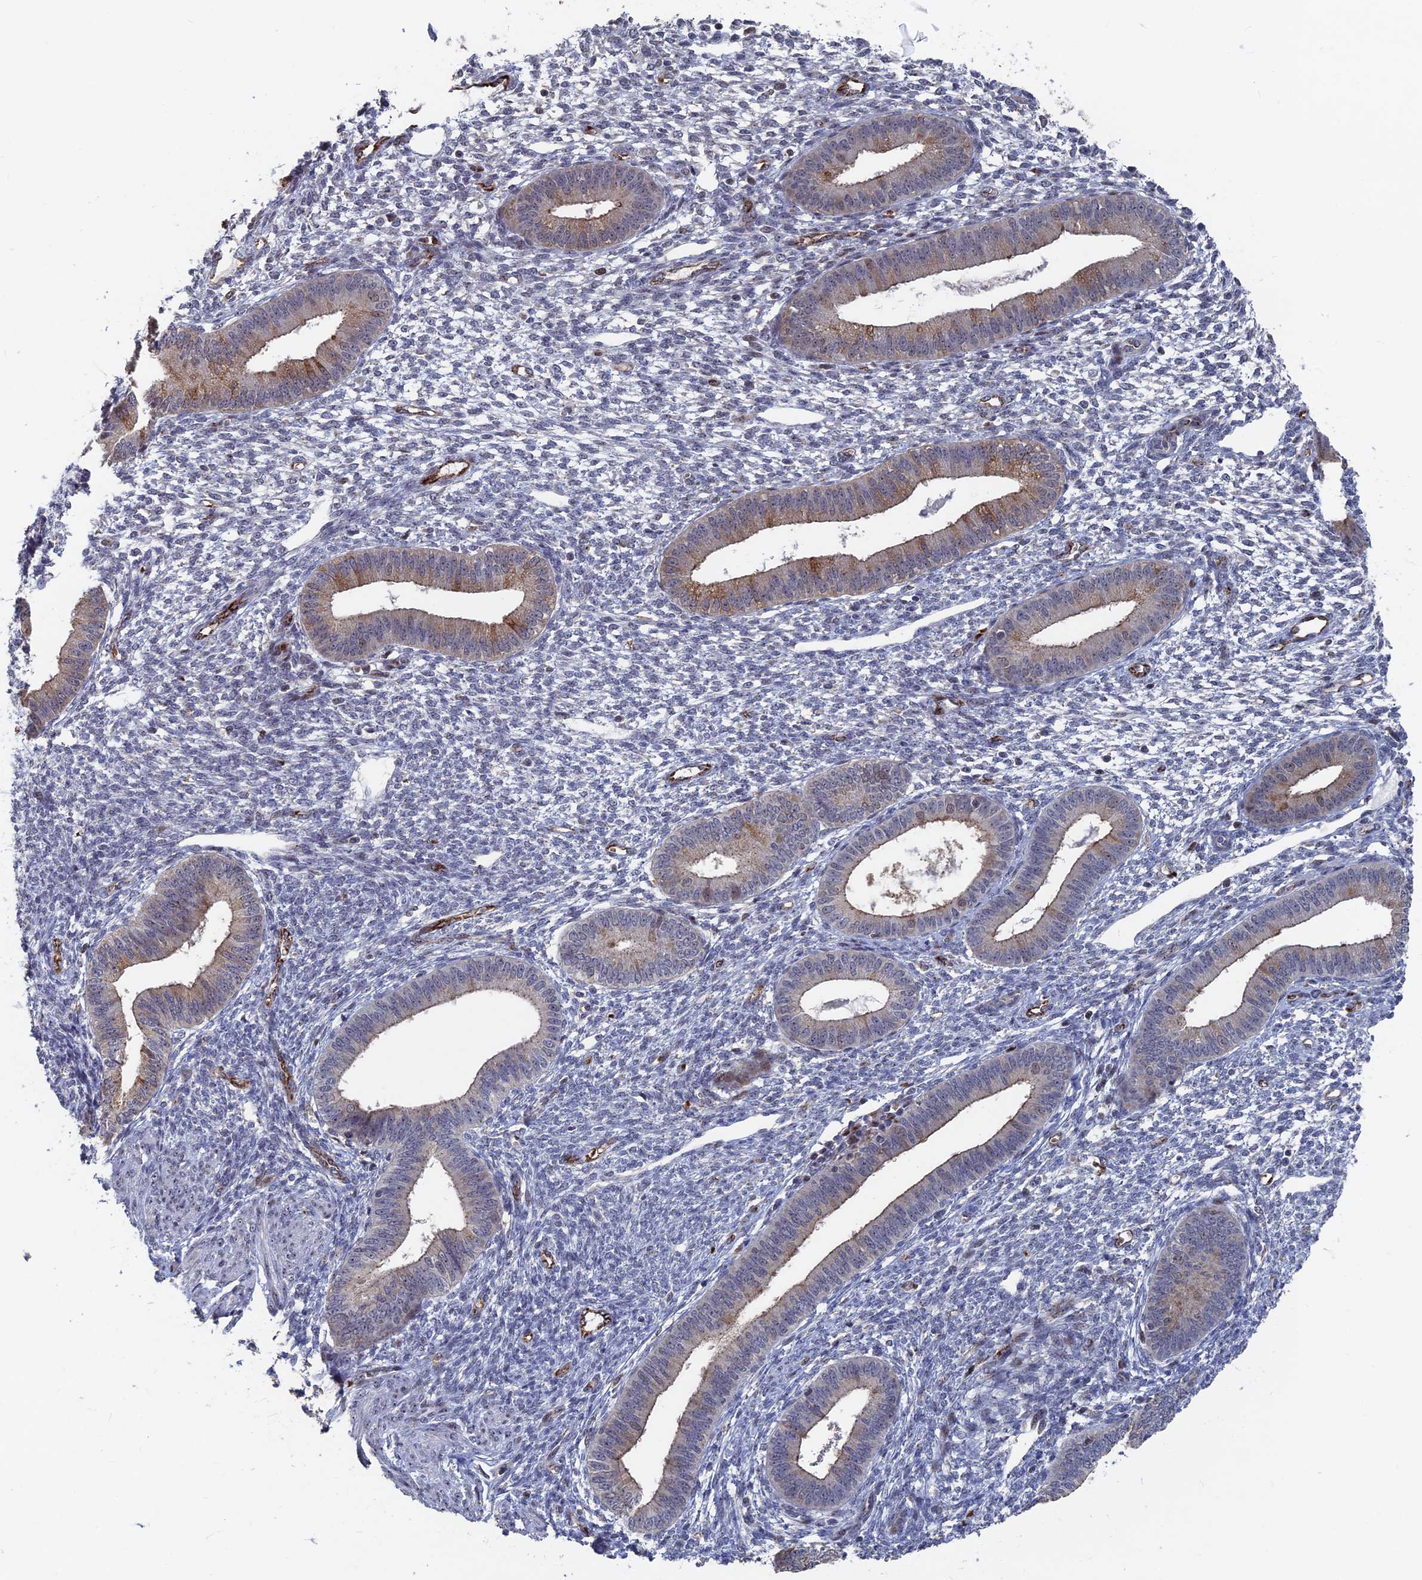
{"staining": {"intensity": "negative", "quantity": "none", "location": "none"}, "tissue": "endometrium", "cell_type": "Cells in endometrial stroma", "image_type": "normal", "snomed": [{"axis": "morphology", "description": "Normal tissue, NOS"}, {"axis": "topography", "description": "Endometrium"}], "caption": "Immunohistochemistry (IHC) micrograph of unremarkable endometrium: endometrium stained with DAB (3,3'-diaminobenzidine) shows no significant protein positivity in cells in endometrial stroma. (IHC, brightfield microscopy, high magnification).", "gene": "SH3D21", "patient": {"sex": "female", "age": 46}}